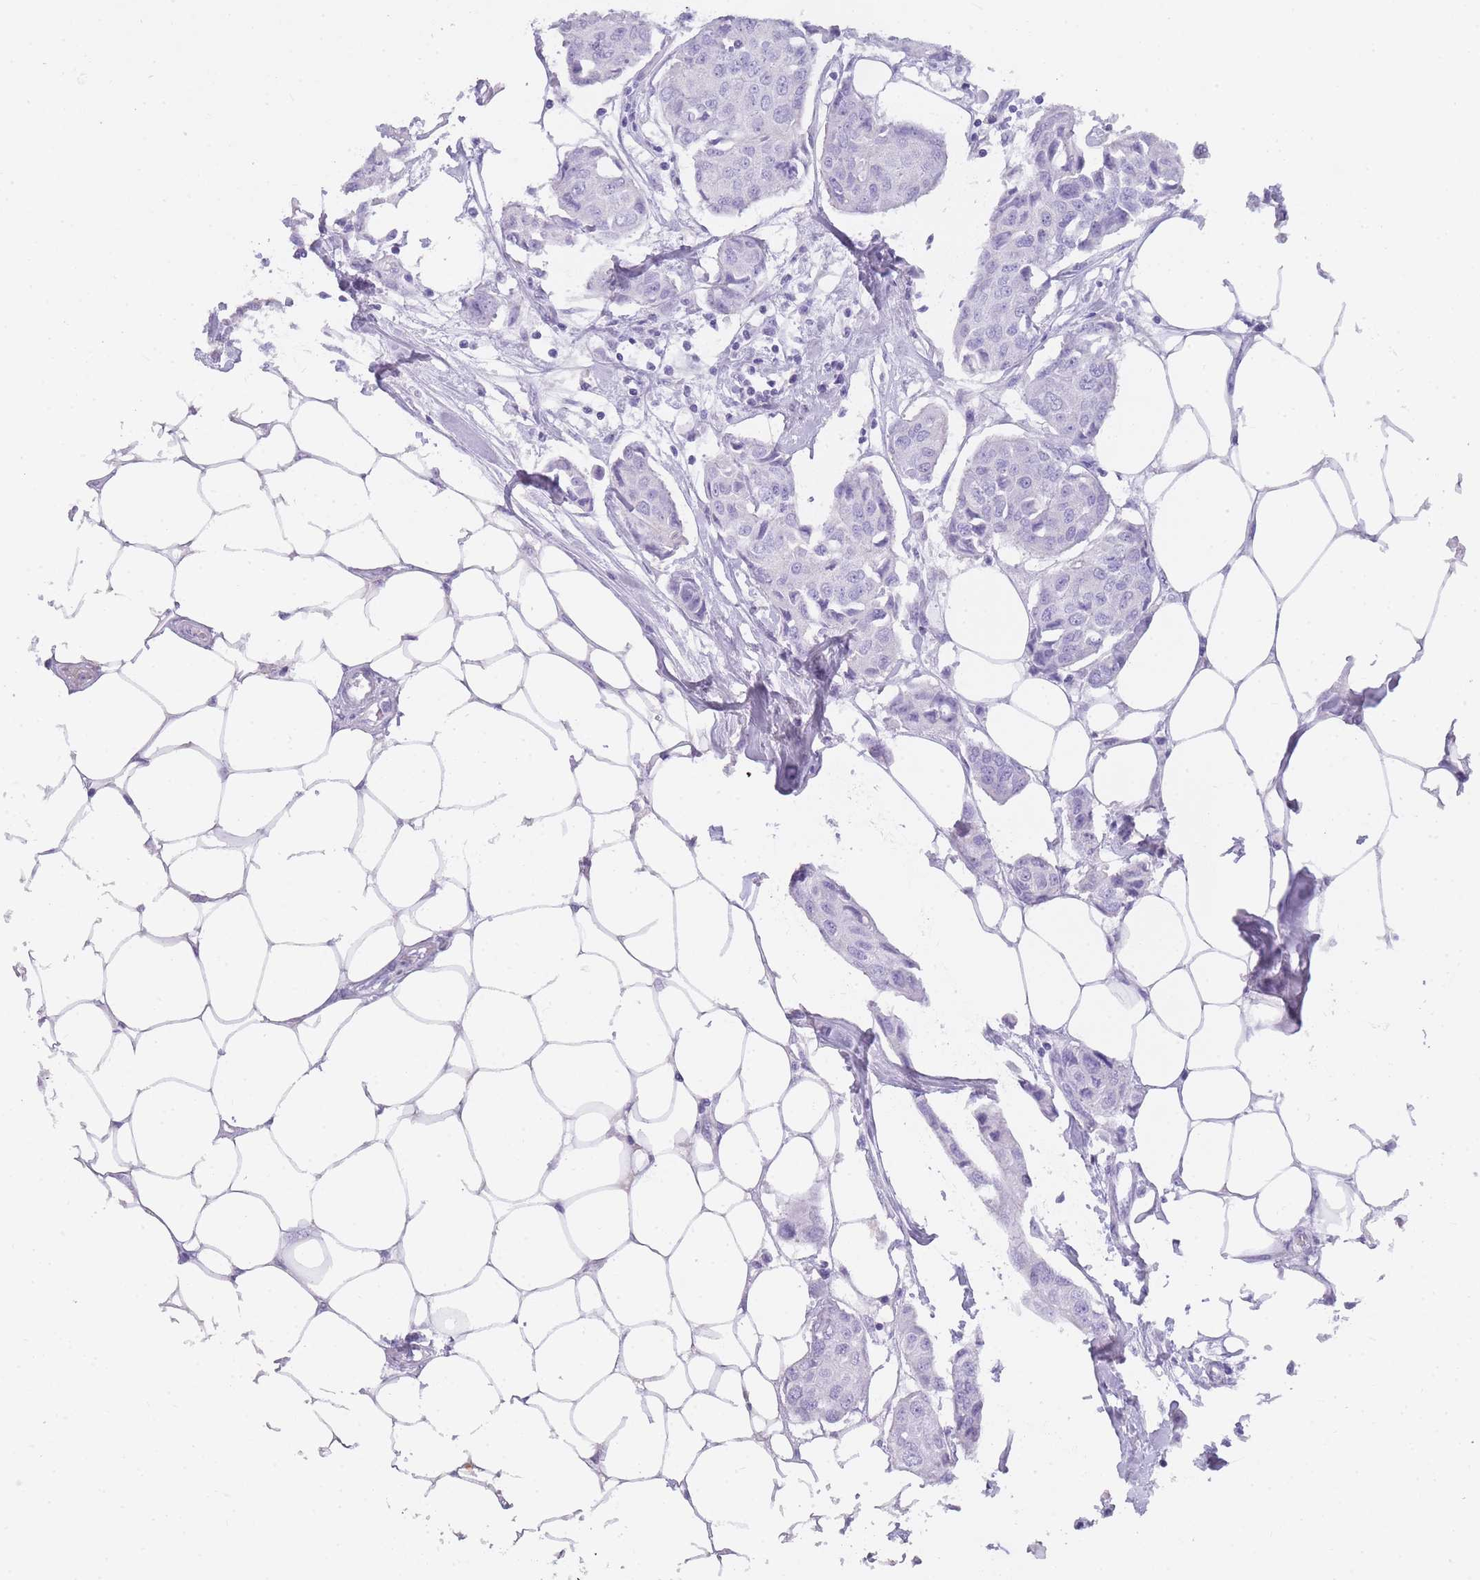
{"staining": {"intensity": "negative", "quantity": "none", "location": "none"}, "tissue": "breast cancer", "cell_type": "Tumor cells", "image_type": "cancer", "snomed": [{"axis": "morphology", "description": "Duct carcinoma"}, {"axis": "topography", "description": "Breast"}, {"axis": "topography", "description": "Lymph node"}], "caption": "This is an IHC micrograph of human infiltrating ductal carcinoma (breast). There is no staining in tumor cells.", "gene": "TCP11", "patient": {"sex": "female", "age": 80}}